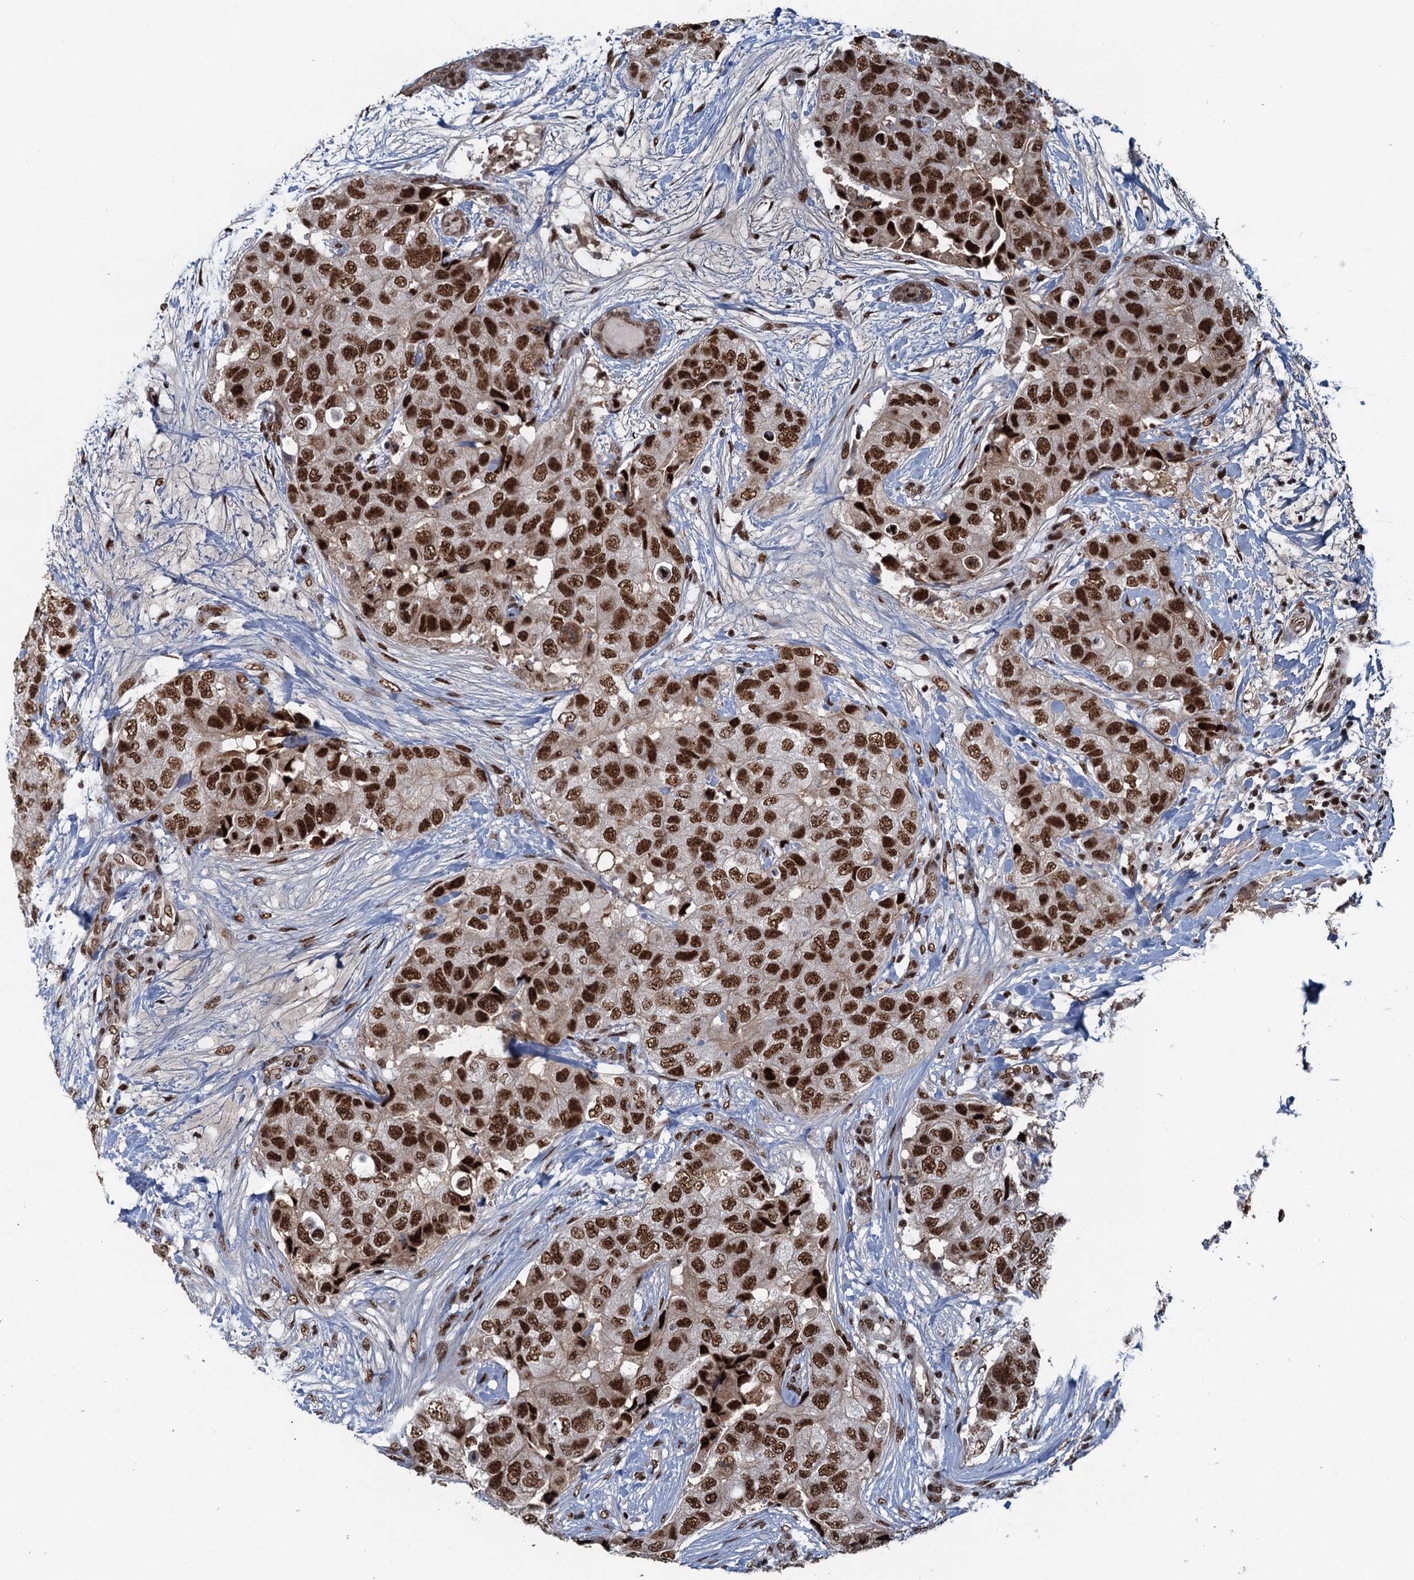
{"staining": {"intensity": "strong", "quantity": ">75%", "location": "nuclear"}, "tissue": "breast cancer", "cell_type": "Tumor cells", "image_type": "cancer", "snomed": [{"axis": "morphology", "description": "Duct carcinoma"}, {"axis": "topography", "description": "Breast"}], "caption": "The micrograph shows a brown stain indicating the presence of a protein in the nuclear of tumor cells in breast cancer (intraductal carcinoma).", "gene": "ZC3H18", "patient": {"sex": "female", "age": 62}}